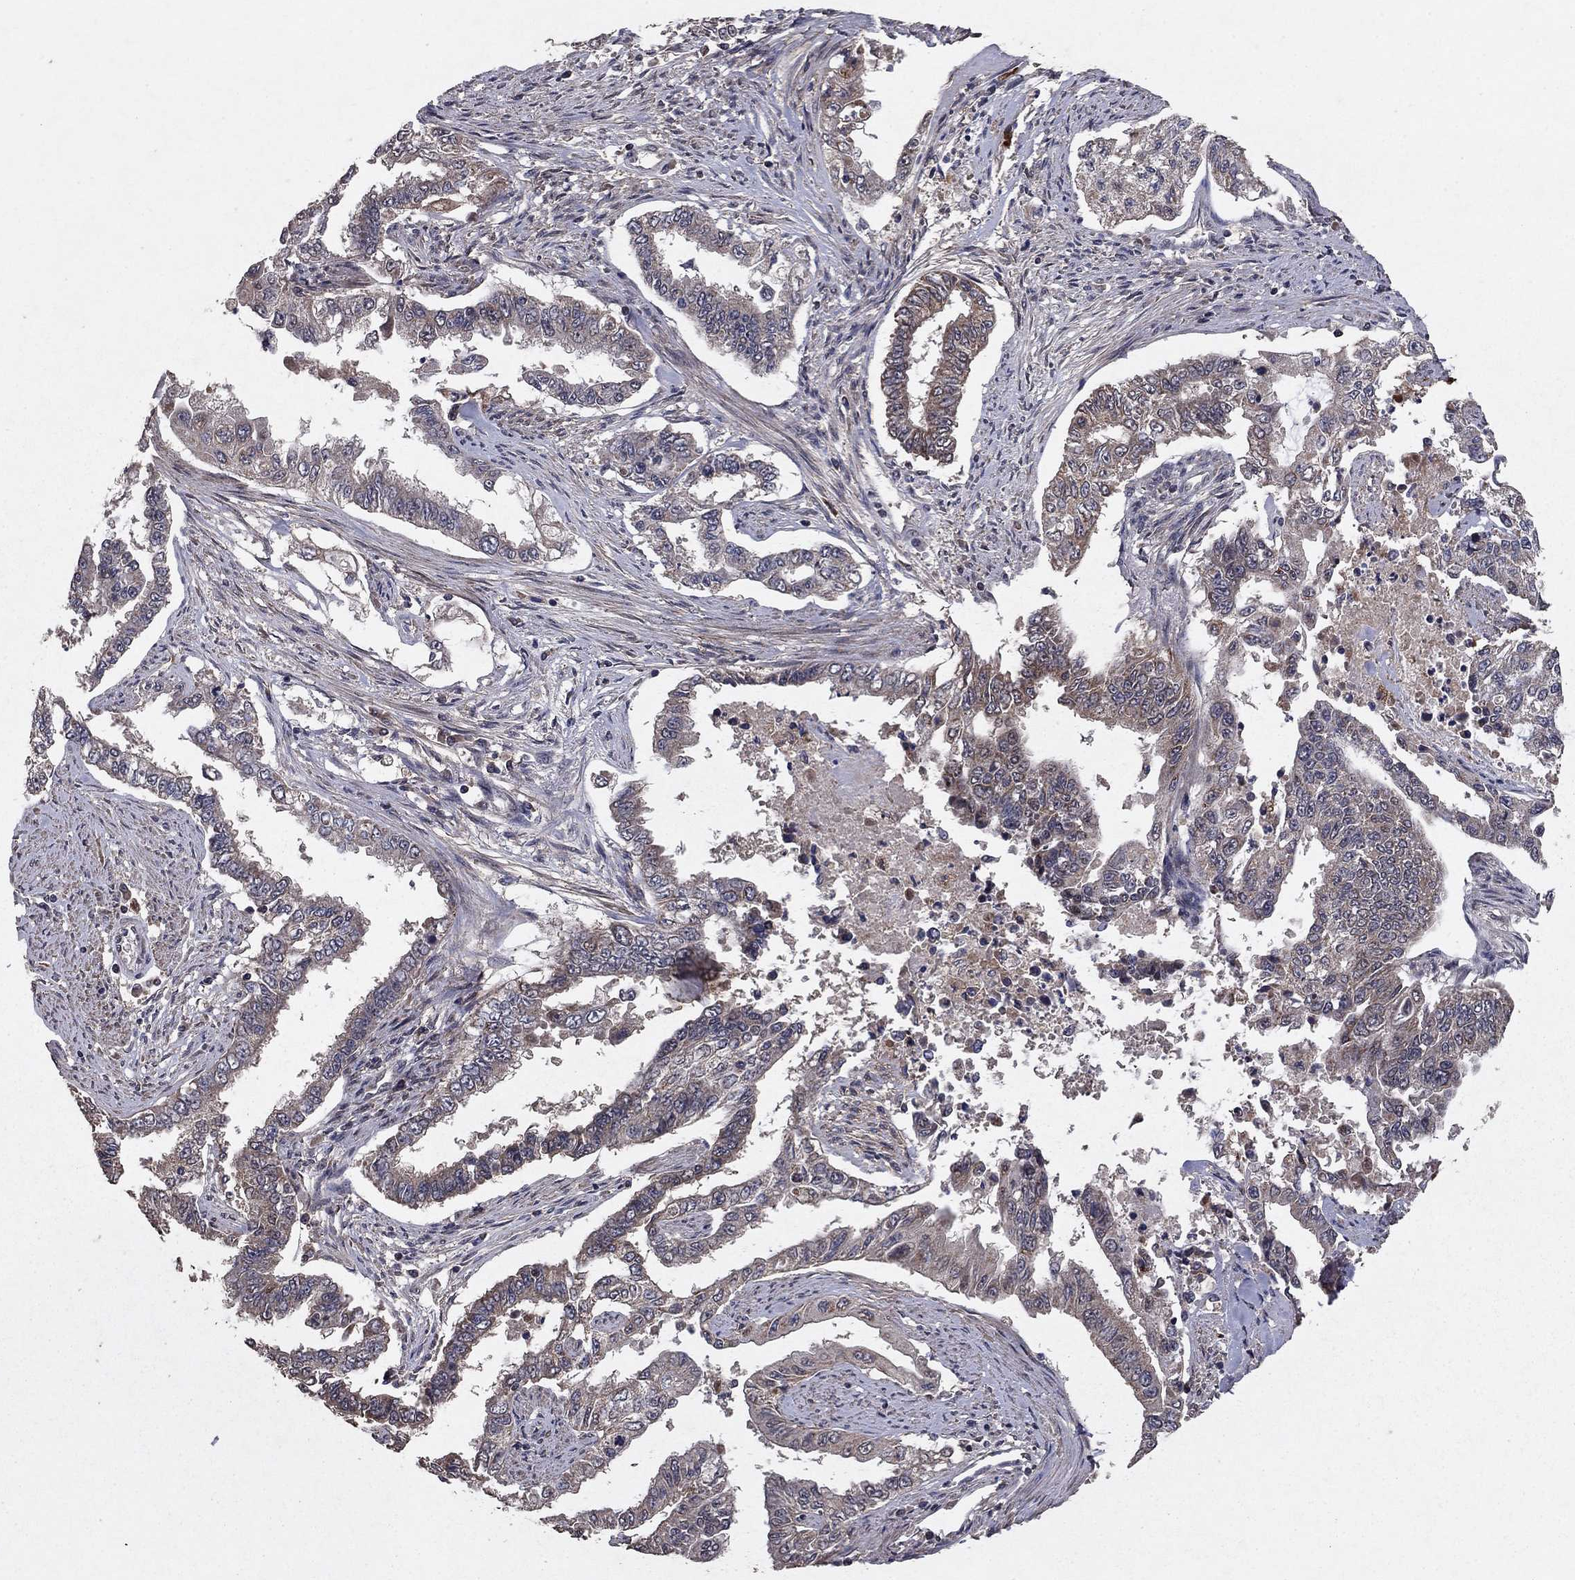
{"staining": {"intensity": "weak", "quantity": "<25%", "location": "cytoplasmic/membranous"}, "tissue": "endometrial cancer", "cell_type": "Tumor cells", "image_type": "cancer", "snomed": [{"axis": "morphology", "description": "Adenocarcinoma, NOS"}, {"axis": "topography", "description": "Uterus"}], "caption": "This is an immunohistochemistry (IHC) image of endometrial cancer (adenocarcinoma). There is no positivity in tumor cells.", "gene": "DHRS1", "patient": {"sex": "female", "age": 59}}